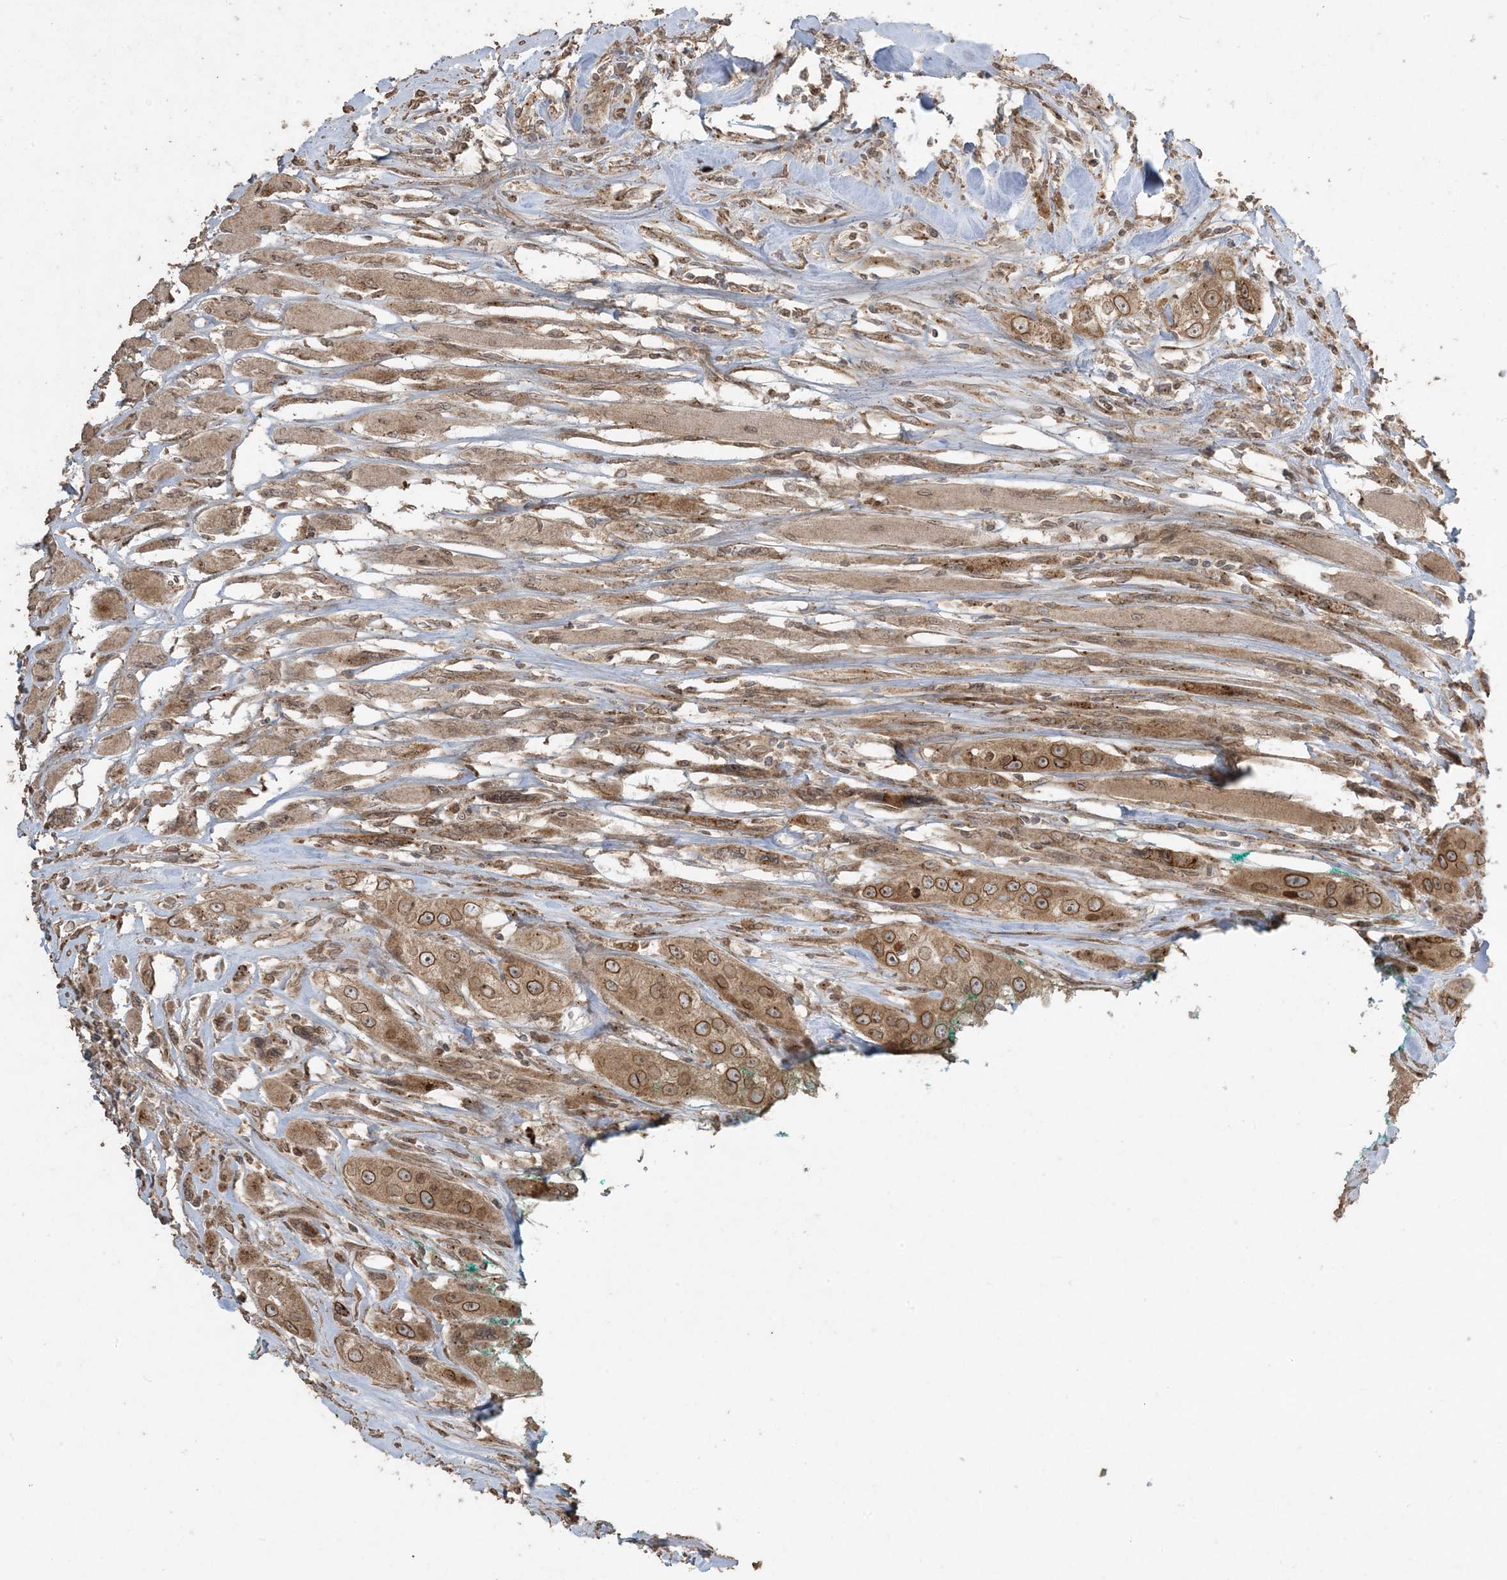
{"staining": {"intensity": "moderate", "quantity": ">75%", "location": "cytoplasmic/membranous,nuclear"}, "tissue": "head and neck cancer", "cell_type": "Tumor cells", "image_type": "cancer", "snomed": [{"axis": "morphology", "description": "Normal tissue, NOS"}, {"axis": "morphology", "description": "Squamous cell carcinoma, NOS"}, {"axis": "topography", "description": "Skeletal muscle"}, {"axis": "topography", "description": "Head-Neck"}], "caption": "A photomicrograph showing moderate cytoplasmic/membranous and nuclear expression in approximately >75% of tumor cells in head and neck cancer (squamous cell carcinoma), as visualized by brown immunohistochemical staining.", "gene": "DDX19B", "patient": {"sex": "male", "age": 51}}